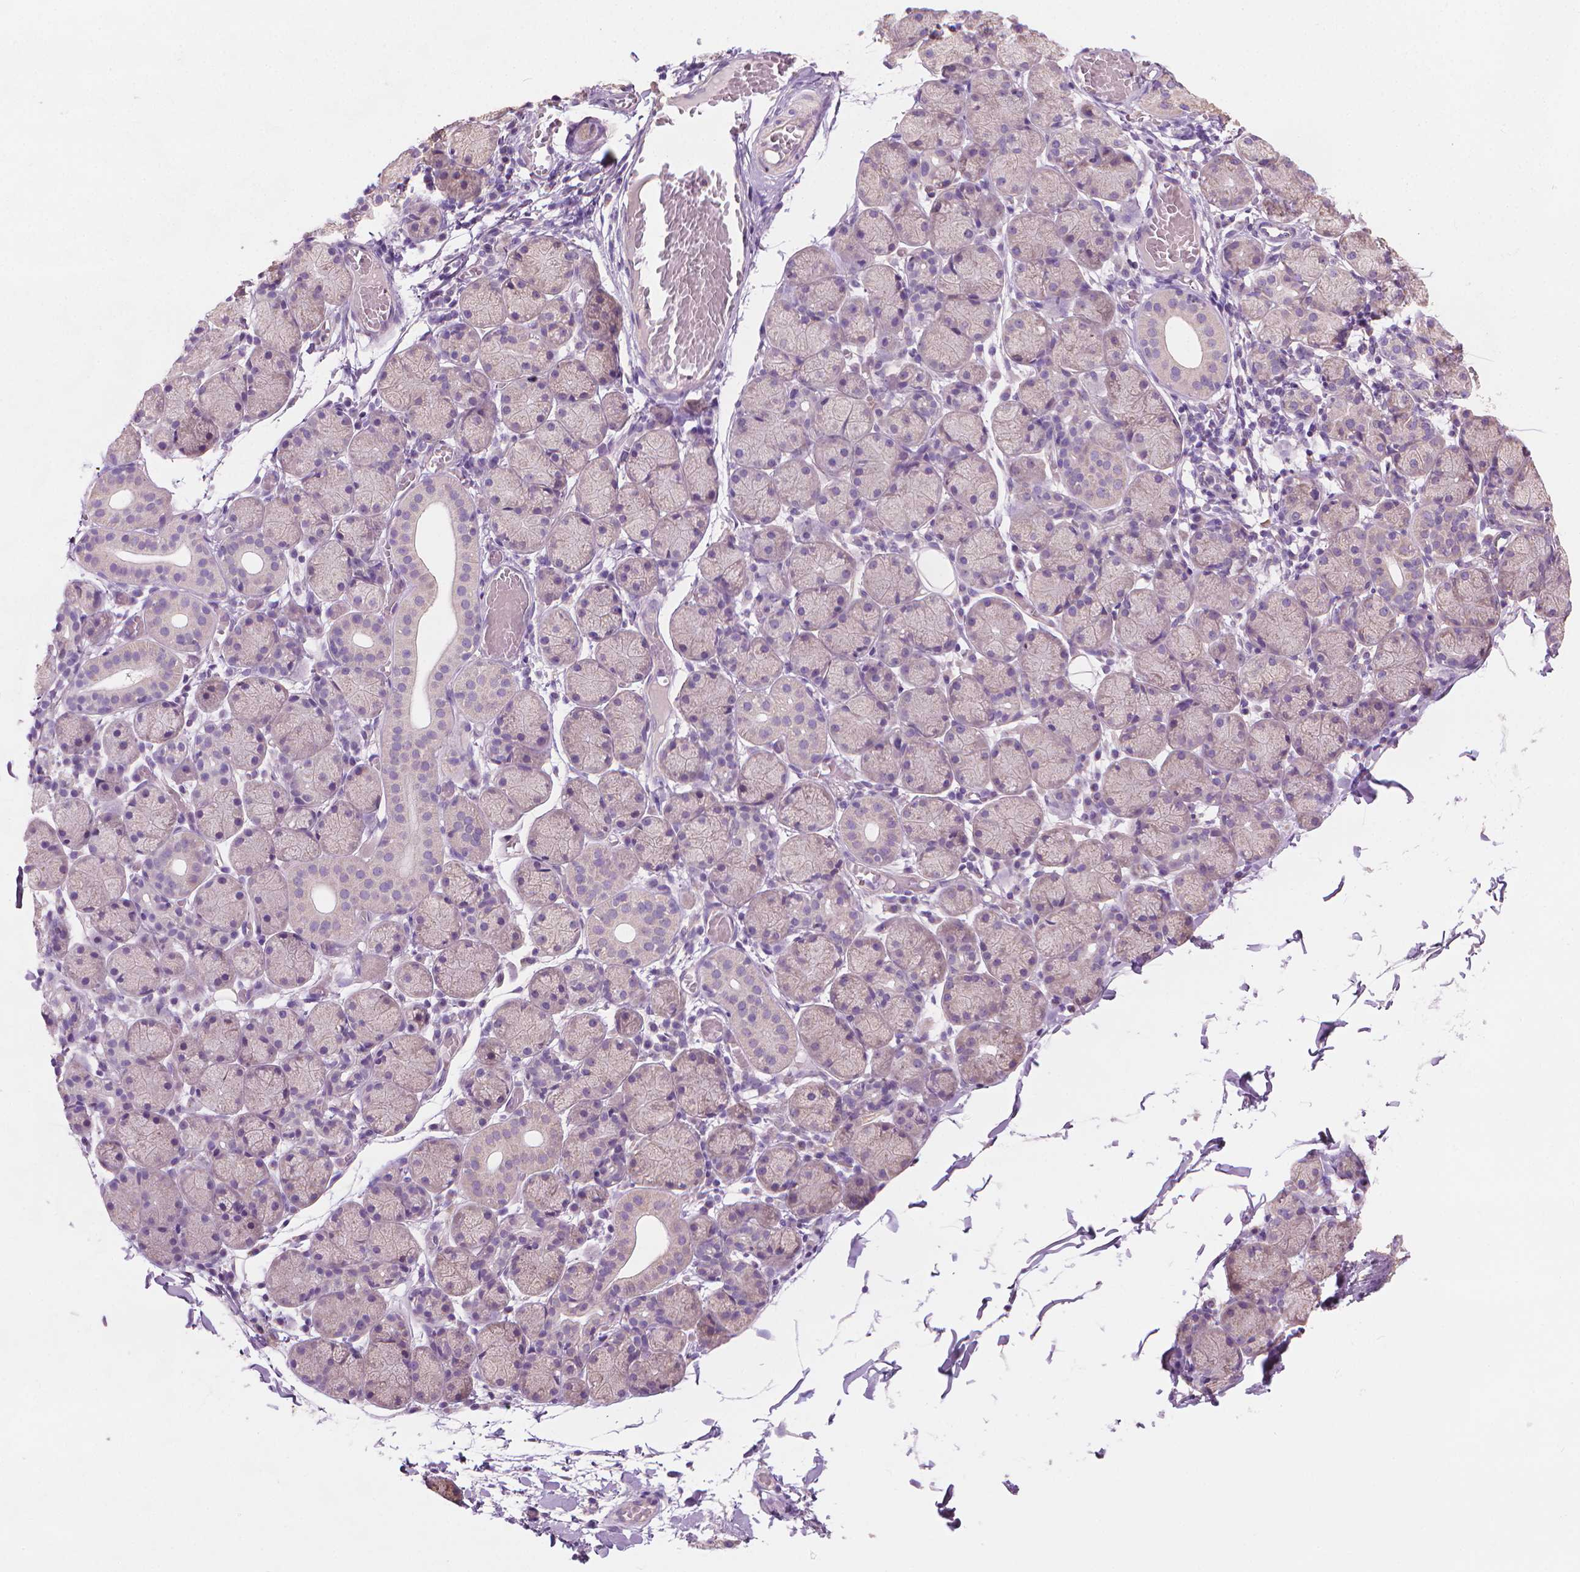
{"staining": {"intensity": "weak", "quantity": "<25%", "location": "cytoplasmic/membranous"}, "tissue": "salivary gland", "cell_type": "Glandular cells", "image_type": "normal", "snomed": [{"axis": "morphology", "description": "Normal tissue, NOS"}, {"axis": "topography", "description": "Salivary gland"}], "caption": "This is an immunohistochemistry (IHC) image of benign human salivary gland. There is no expression in glandular cells.", "gene": "TTC29", "patient": {"sex": "female", "age": 24}}